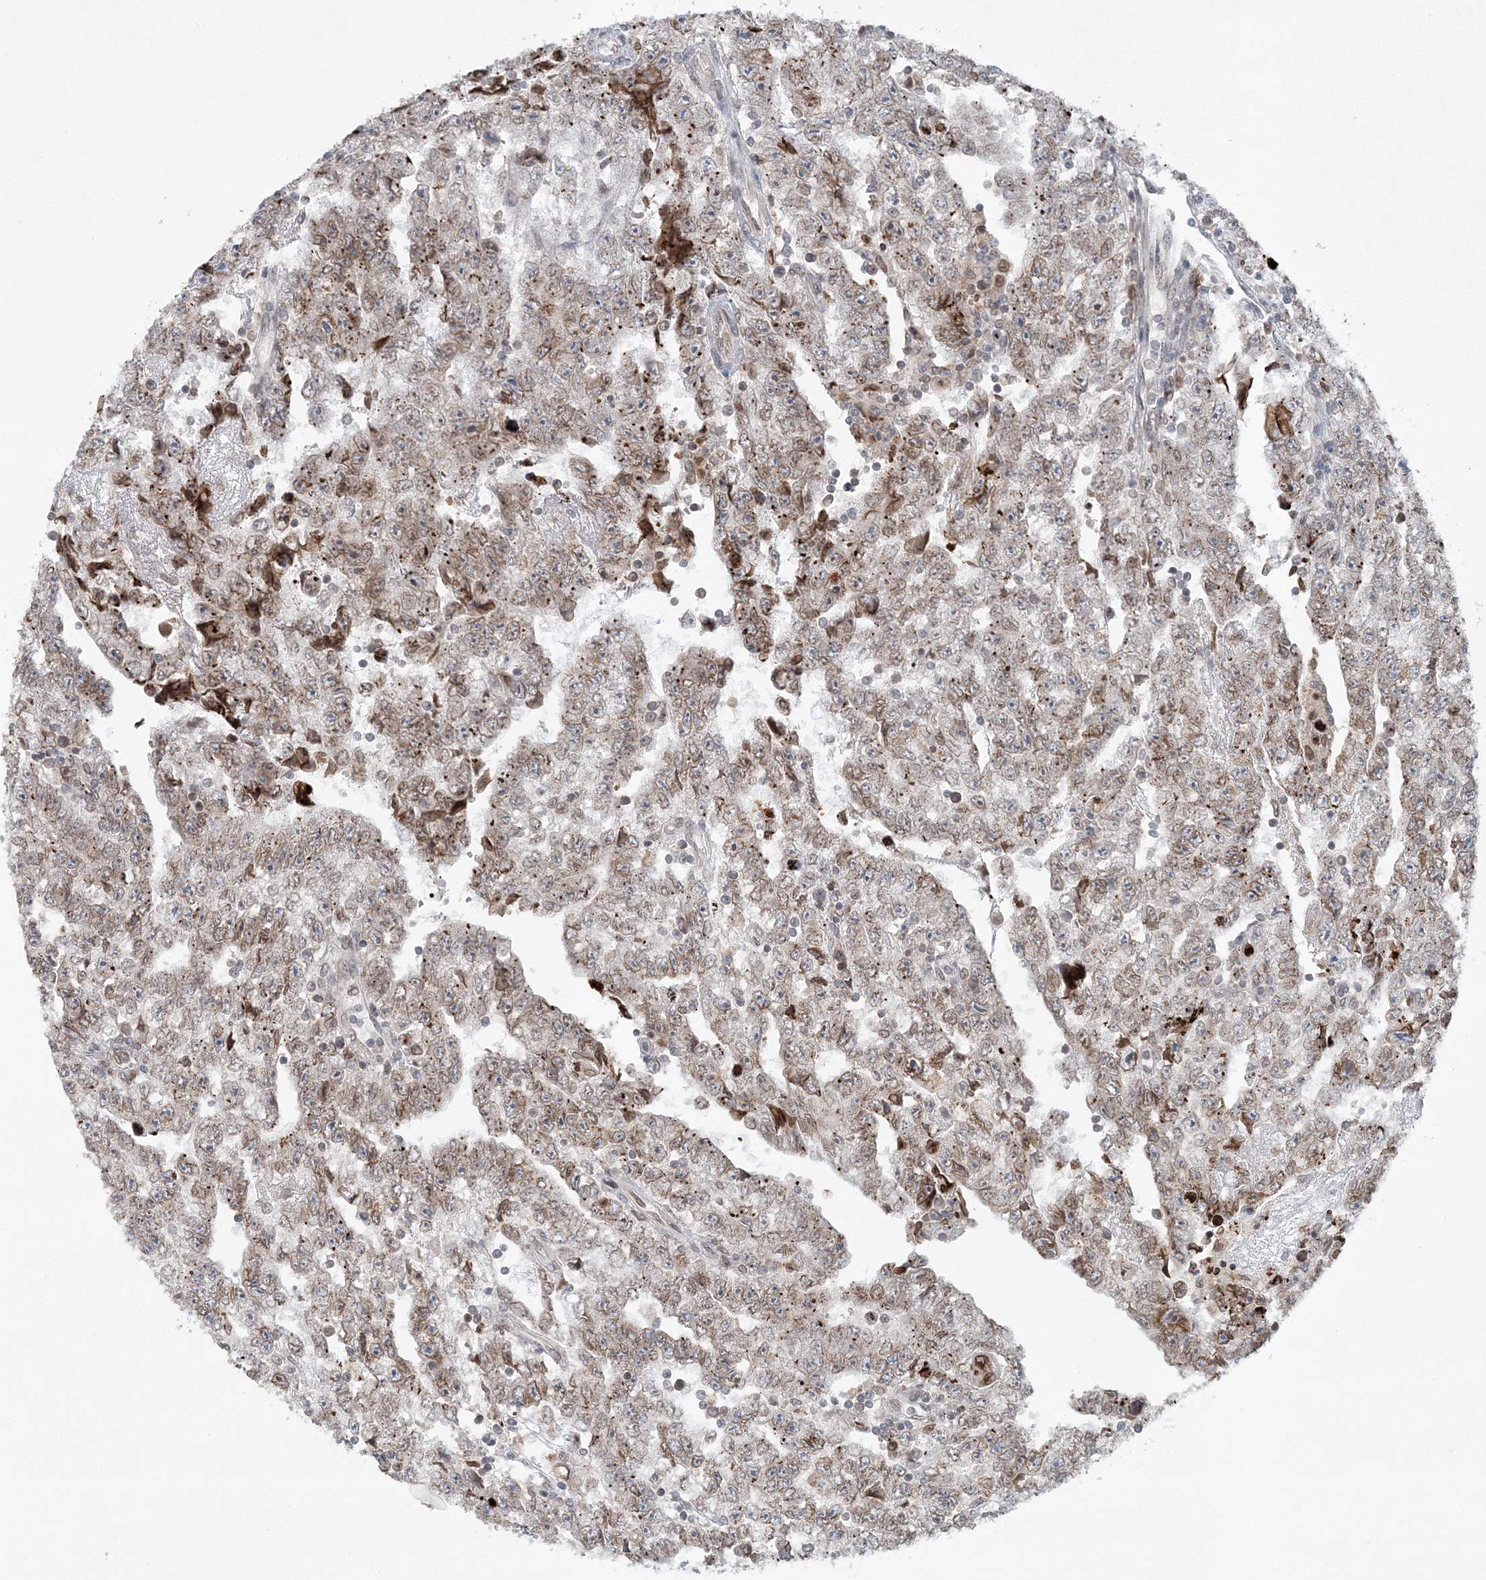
{"staining": {"intensity": "weak", "quantity": ">75%", "location": "cytoplasmic/membranous"}, "tissue": "testis cancer", "cell_type": "Tumor cells", "image_type": "cancer", "snomed": [{"axis": "morphology", "description": "Carcinoma, Embryonal, NOS"}, {"axis": "topography", "description": "Testis"}], "caption": "This is a micrograph of IHC staining of testis cancer (embryonal carcinoma), which shows weak positivity in the cytoplasmic/membranous of tumor cells.", "gene": "NUP54", "patient": {"sex": "male", "age": 25}}